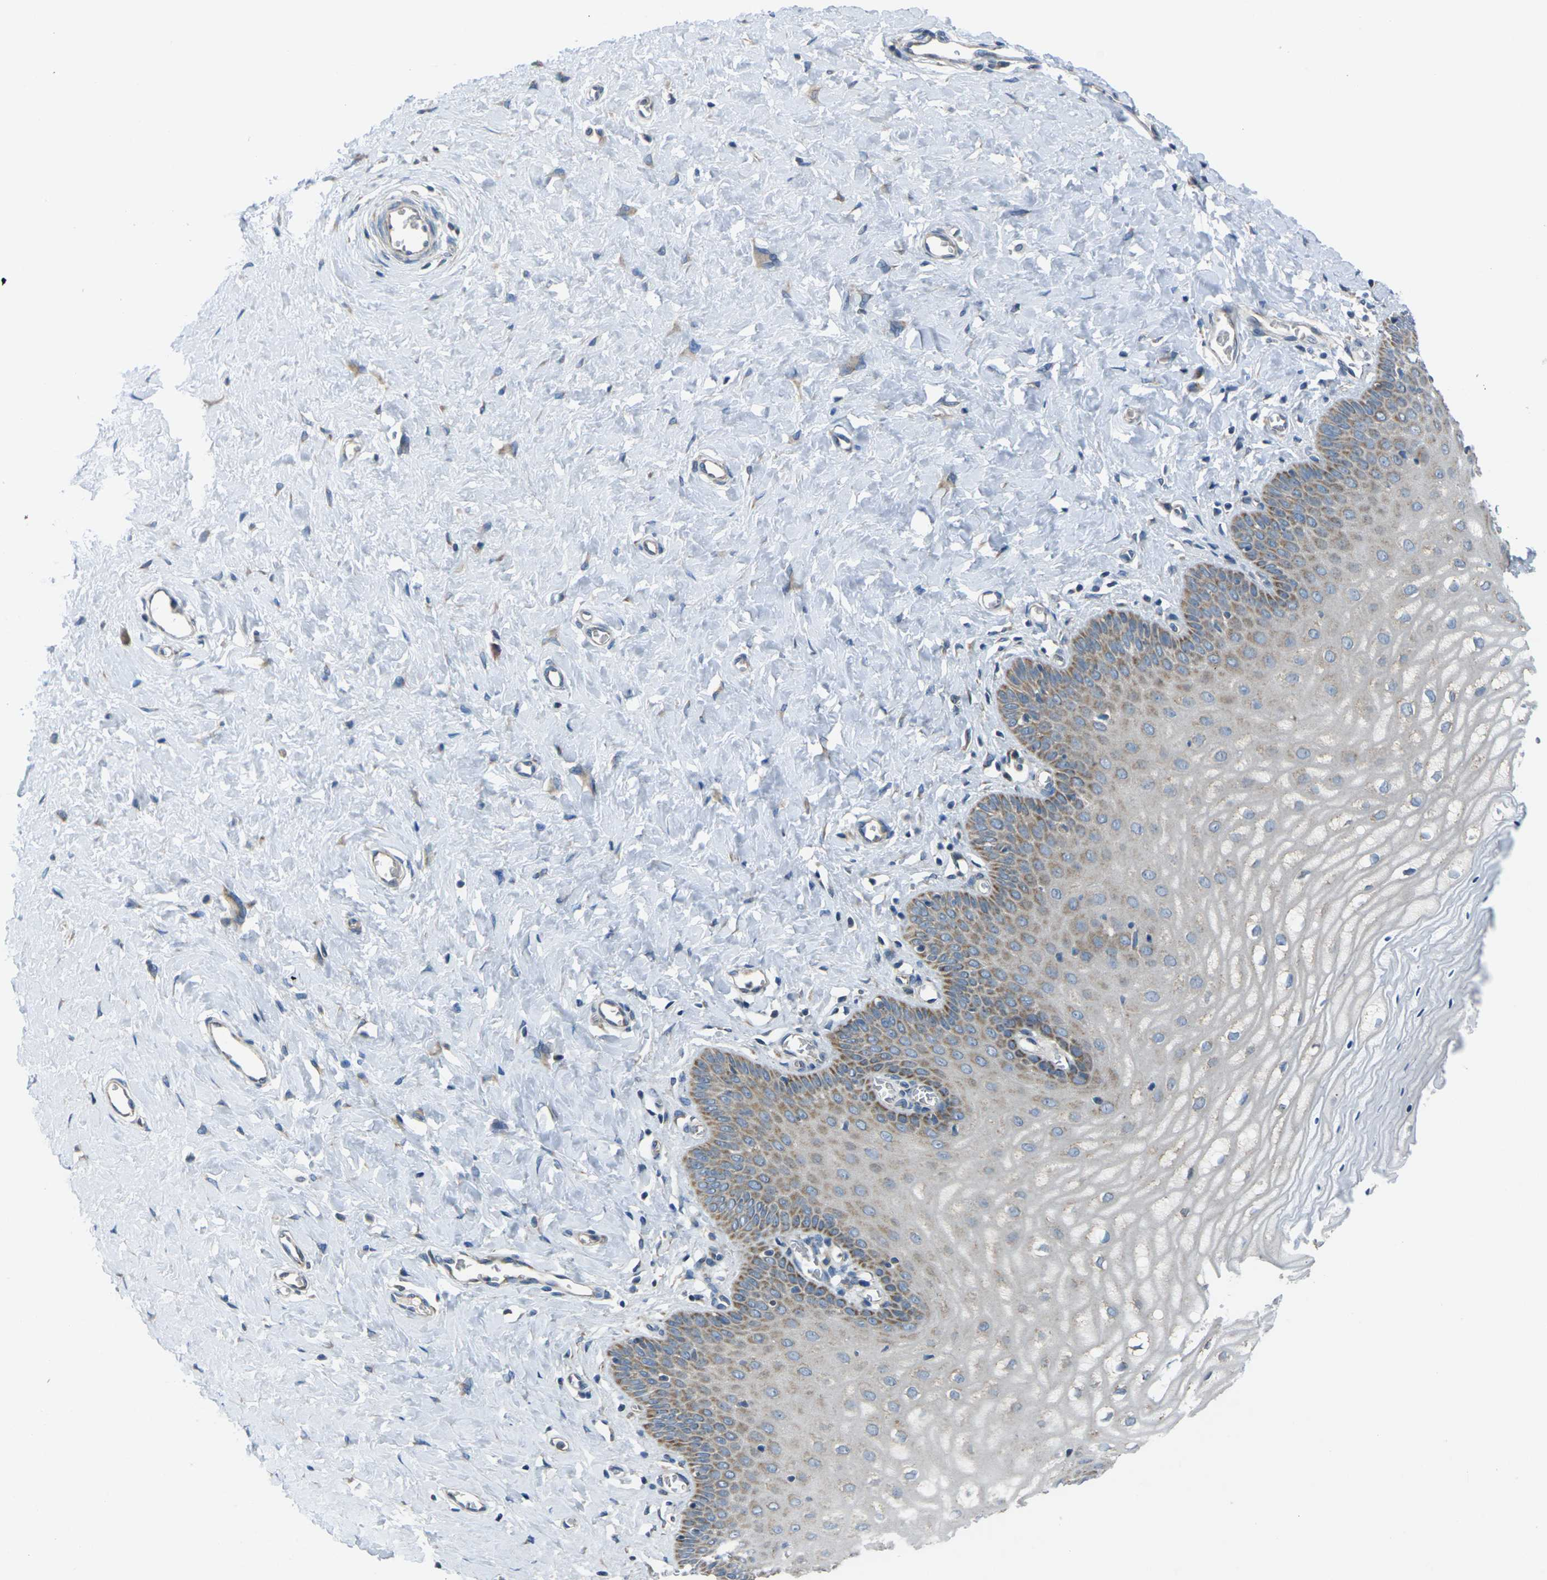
{"staining": {"intensity": "moderate", "quantity": "<25%", "location": "cytoplasmic/membranous"}, "tissue": "cervix", "cell_type": "Glandular cells", "image_type": "normal", "snomed": [{"axis": "morphology", "description": "Normal tissue, NOS"}, {"axis": "topography", "description": "Cervix"}], "caption": "A low amount of moderate cytoplasmic/membranous positivity is identified in approximately <25% of glandular cells in benign cervix. (DAB = brown stain, brightfield microscopy at high magnification).", "gene": "TMEM120B", "patient": {"sex": "female", "age": 55}}